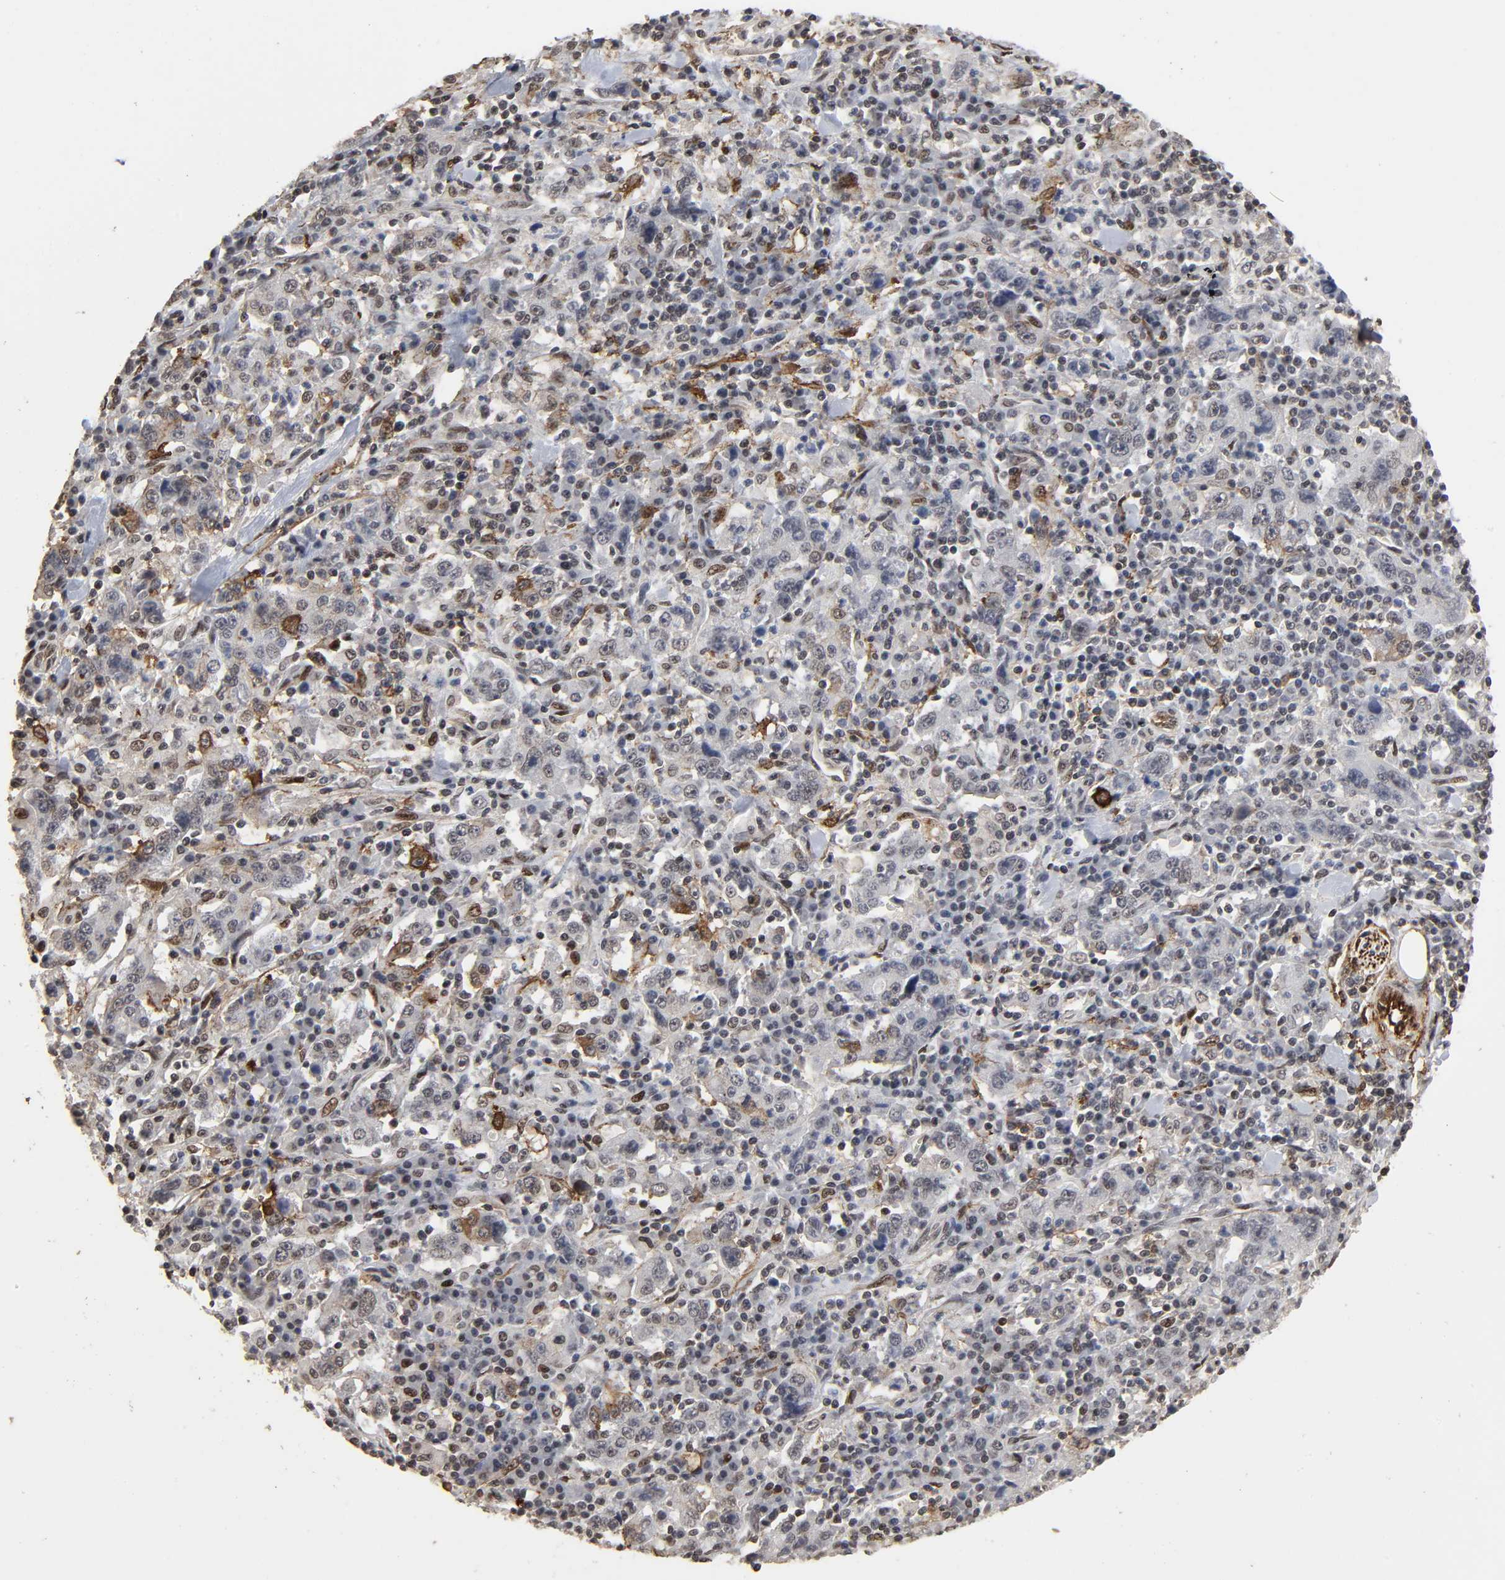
{"staining": {"intensity": "weak", "quantity": "25%-75%", "location": "cytoplasmic/membranous,nuclear"}, "tissue": "stomach cancer", "cell_type": "Tumor cells", "image_type": "cancer", "snomed": [{"axis": "morphology", "description": "Normal tissue, NOS"}, {"axis": "morphology", "description": "Adenocarcinoma, NOS"}, {"axis": "topography", "description": "Stomach, upper"}, {"axis": "topography", "description": "Stomach"}], "caption": "Immunohistochemical staining of human adenocarcinoma (stomach) demonstrates low levels of weak cytoplasmic/membranous and nuclear protein positivity in approximately 25%-75% of tumor cells.", "gene": "AHNAK2", "patient": {"sex": "male", "age": 59}}